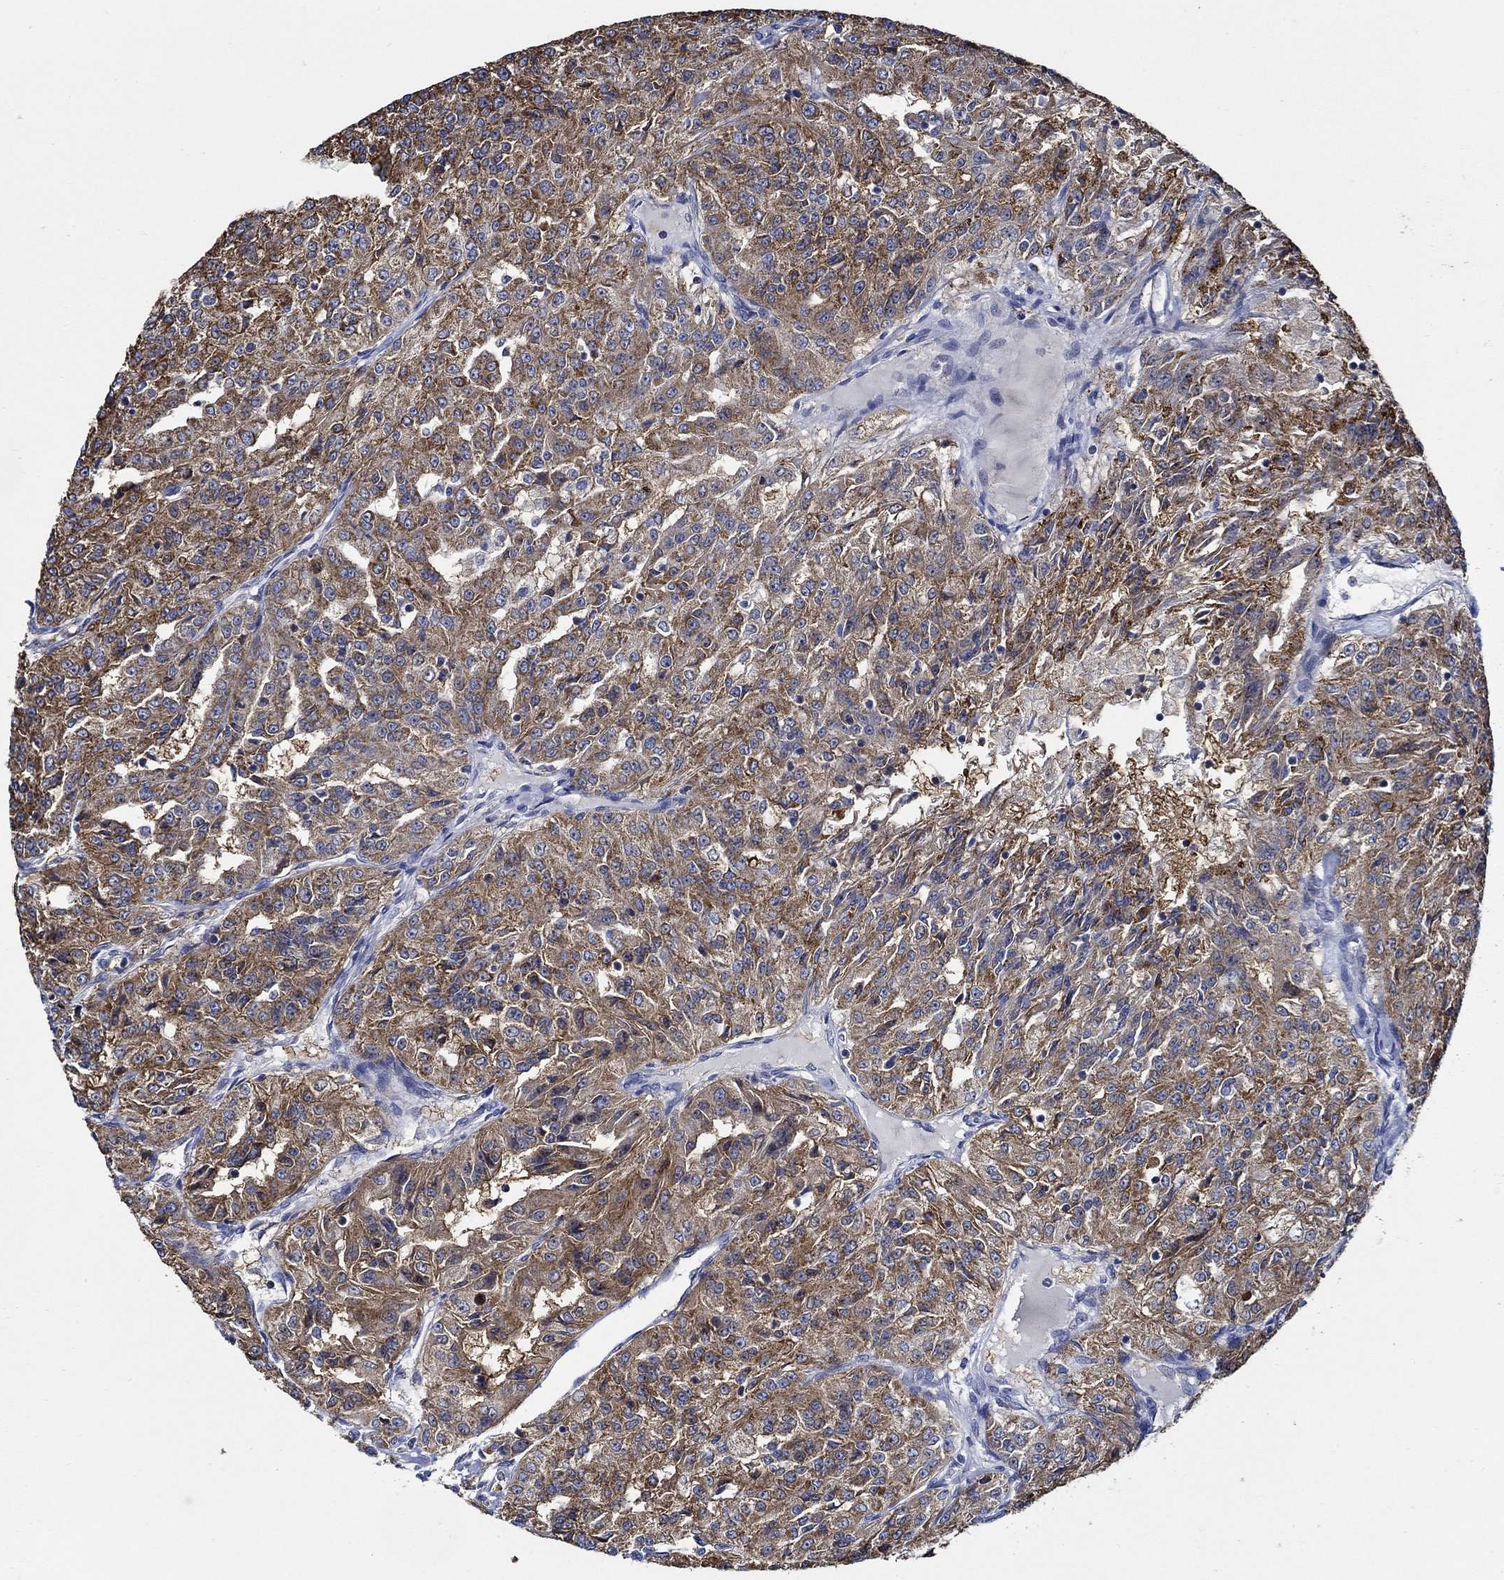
{"staining": {"intensity": "strong", "quantity": ">75%", "location": "cytoplasmic/membranous"}, "tissue": "renal cancer", "cell_type": "Tumor cells", "image_type": "cancer", "snomed": [{"axis": "morphology", "description": "Adenocarcinoma, NOS"}, {"axis": "topography", "description": "Kidney"}], "caption": "DAB (3,3'-diaminobenzidine) immunohistochemical staining of renal adenocarcinoma displays strong cytoplasmic/membranous protein positivity in about >75% of tumor cells.", "gene": "WDR53", "patient": {"sex": "female", "age": 63}}